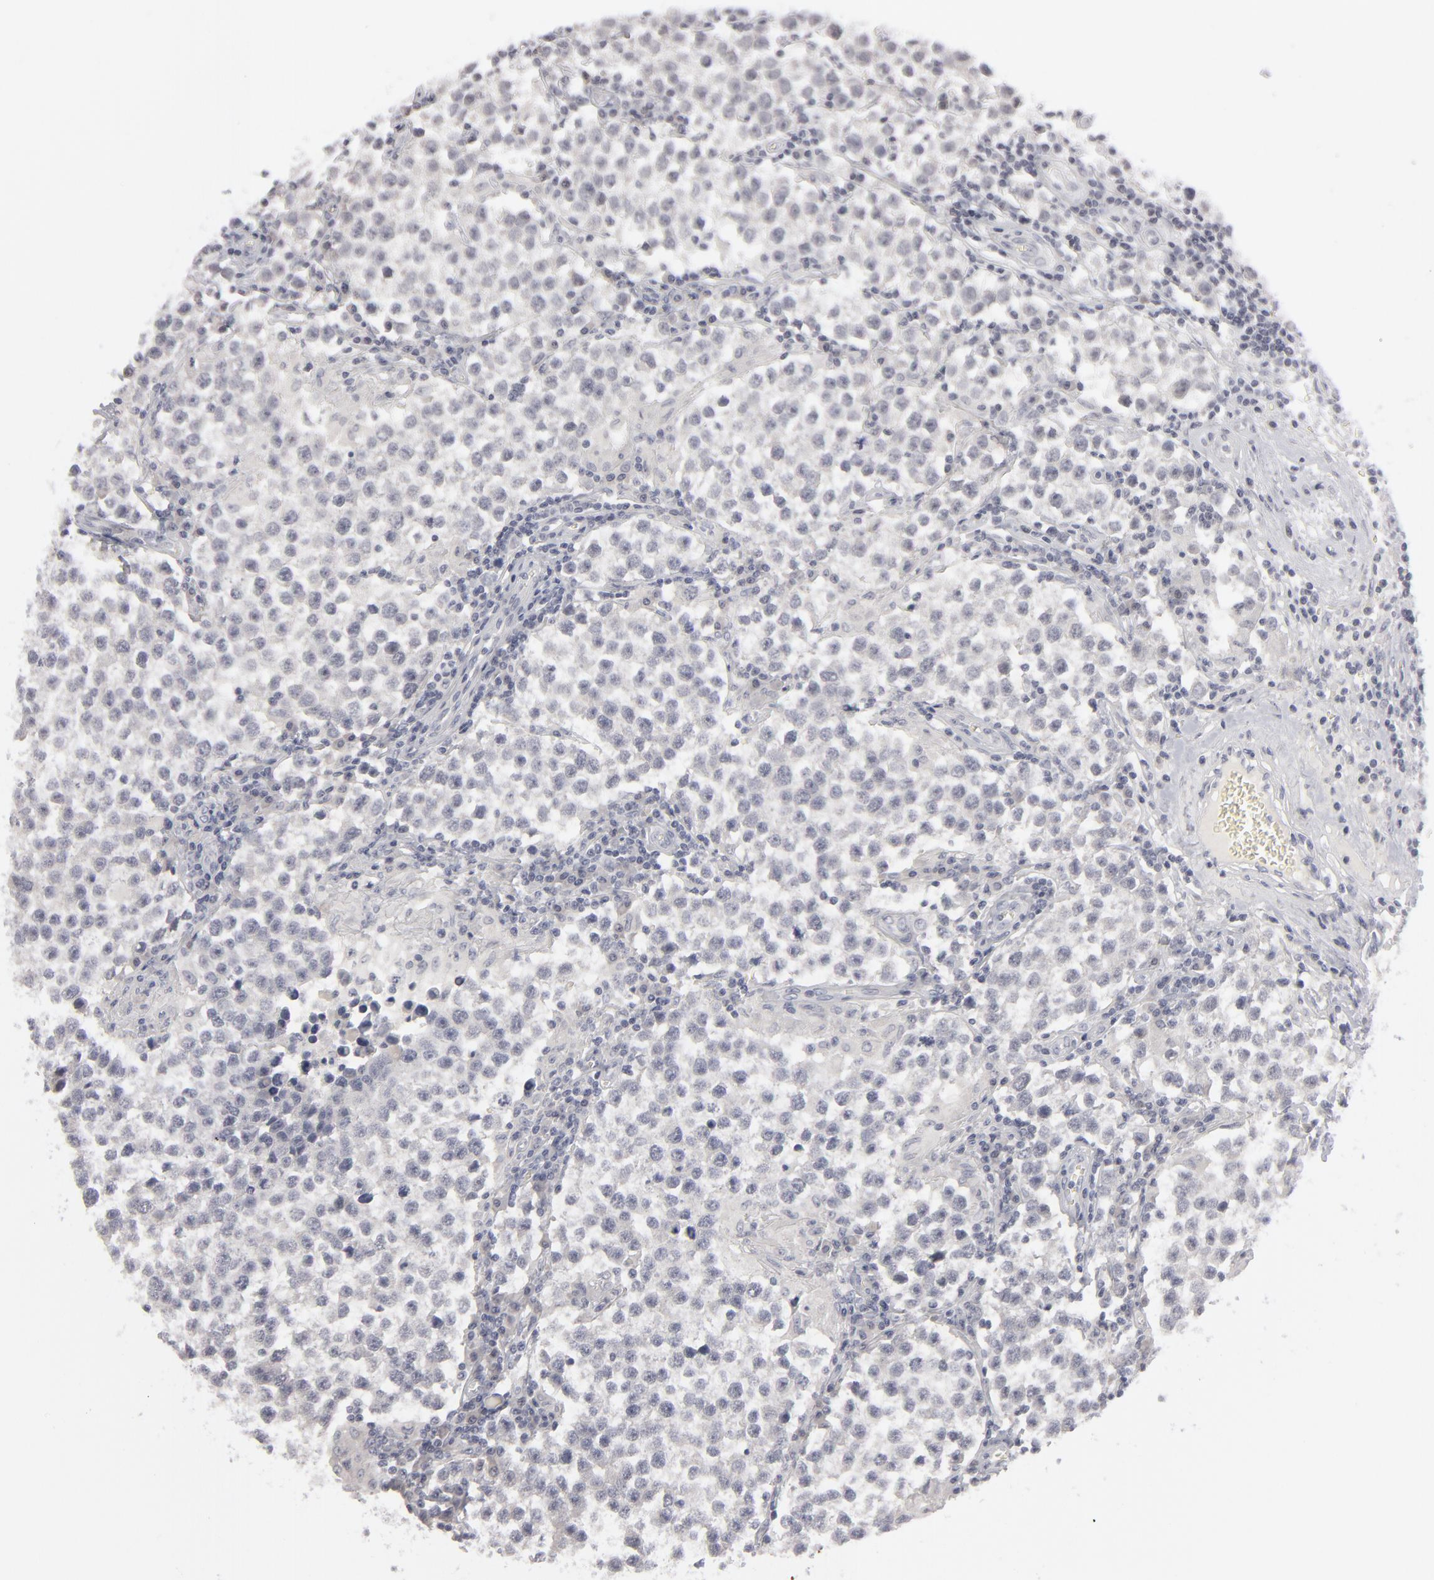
{"staining": {"intensity": "negative", "quantity": "none", "location": "none"}, "tissue": "testis cancer", "cell_type": "Tumor cells", "image_type": "cancer", "snomed": [{"axis": "morphology", "description": "Seminoma, NOS"}, {"axis": "topography", "description": "Testis"}], "caption": "Tumor cells are negative for brown protein staining in testis cancer (seminoma).", "gene": "KIAA1210", "patient": {"sex": "male", "age": 36}}